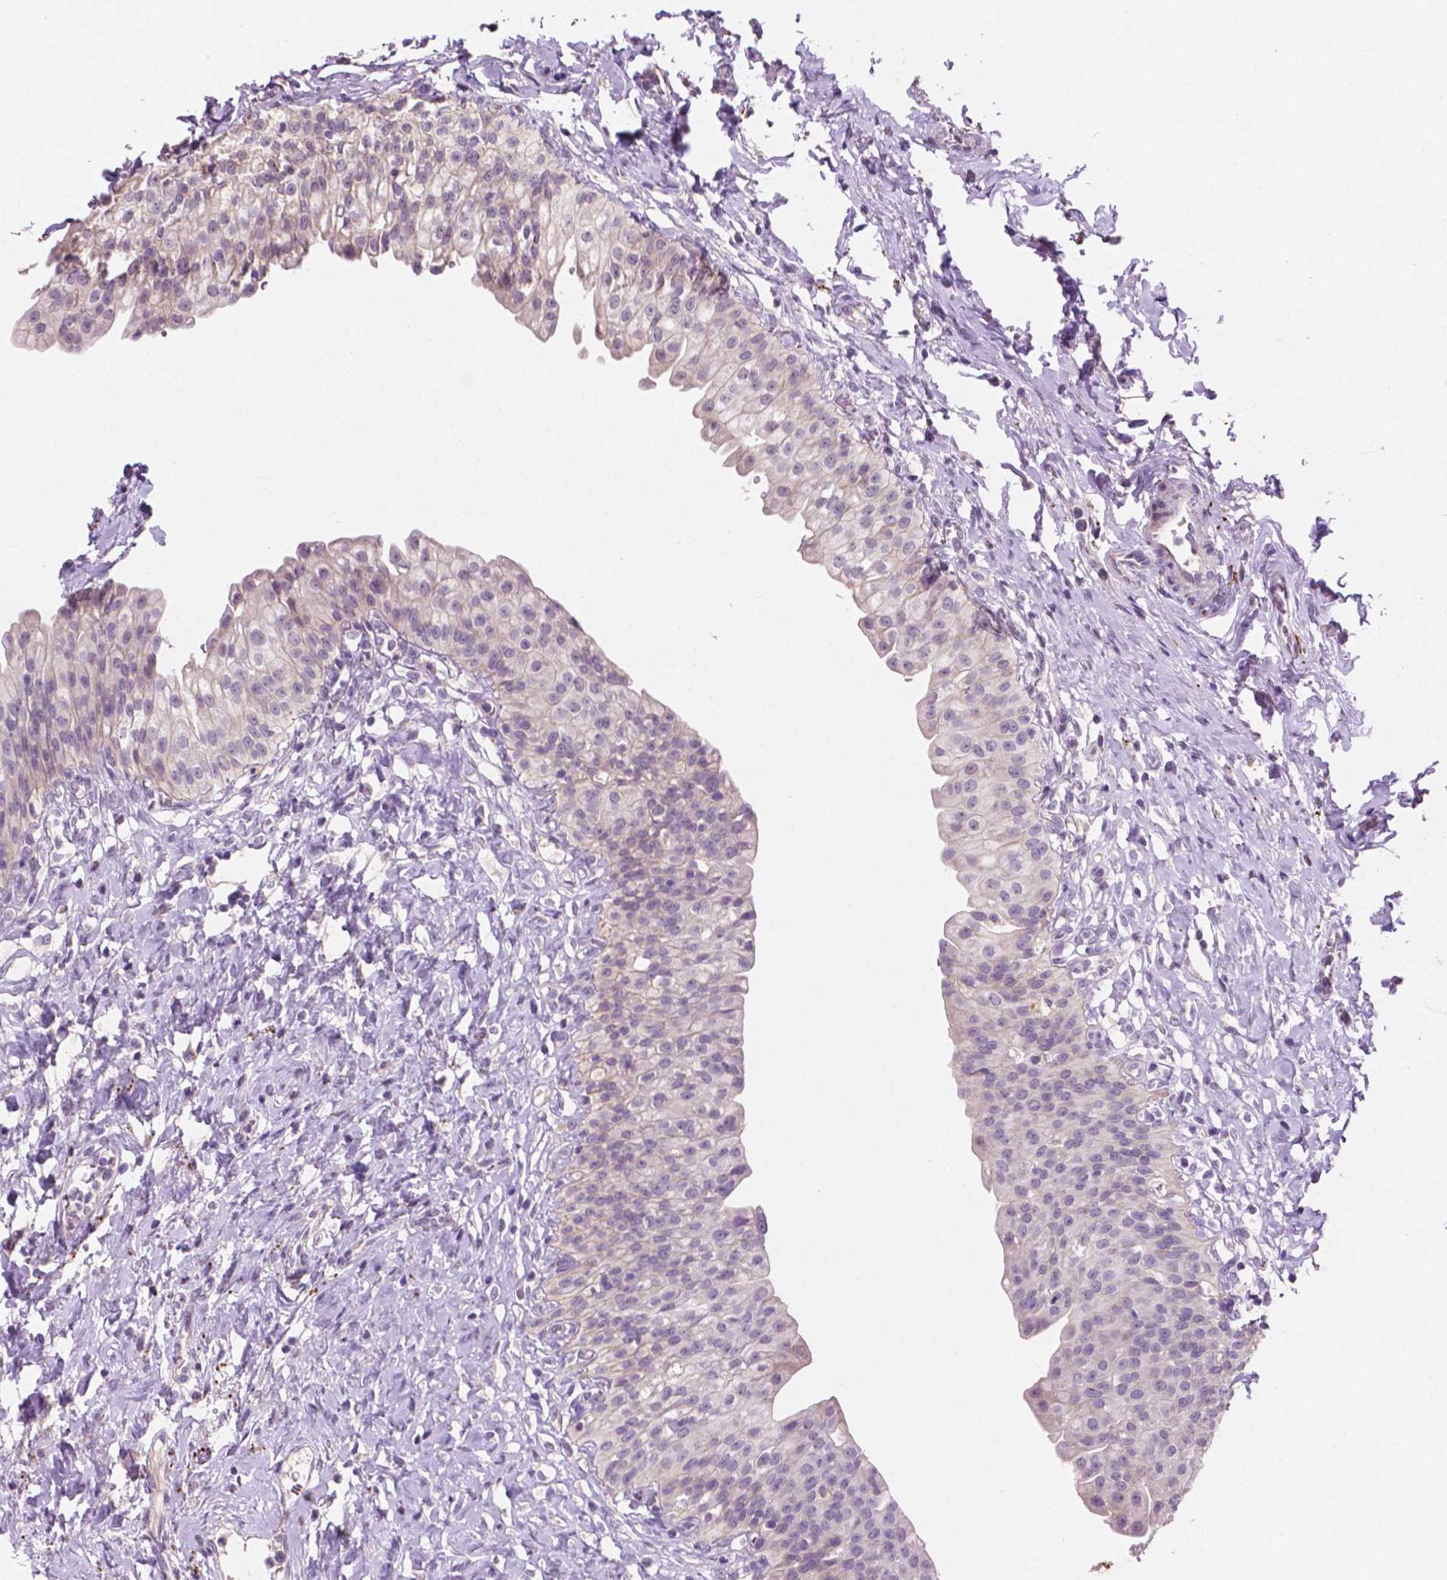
{"staining": {"intensity": "weak", "quantity": "<25%", "location": "cytoplasmic/membranous"}, "tissue": "urinary bladder", "cell_type": "Urothelial cells", "image_type": "normal", "snomed": [{"axis": "morphology", "description": "Normal tissue, NOS"}, {"axis": "topography", "description": "Urinary bladder"}], "caption": "This is an immunohistochemistry photomicrograph of unremarkable urinary bladder. There is no positivity in urothelial cells.", "gene": "LRP1B", "patient": {"sex": "male", "age": 76}}